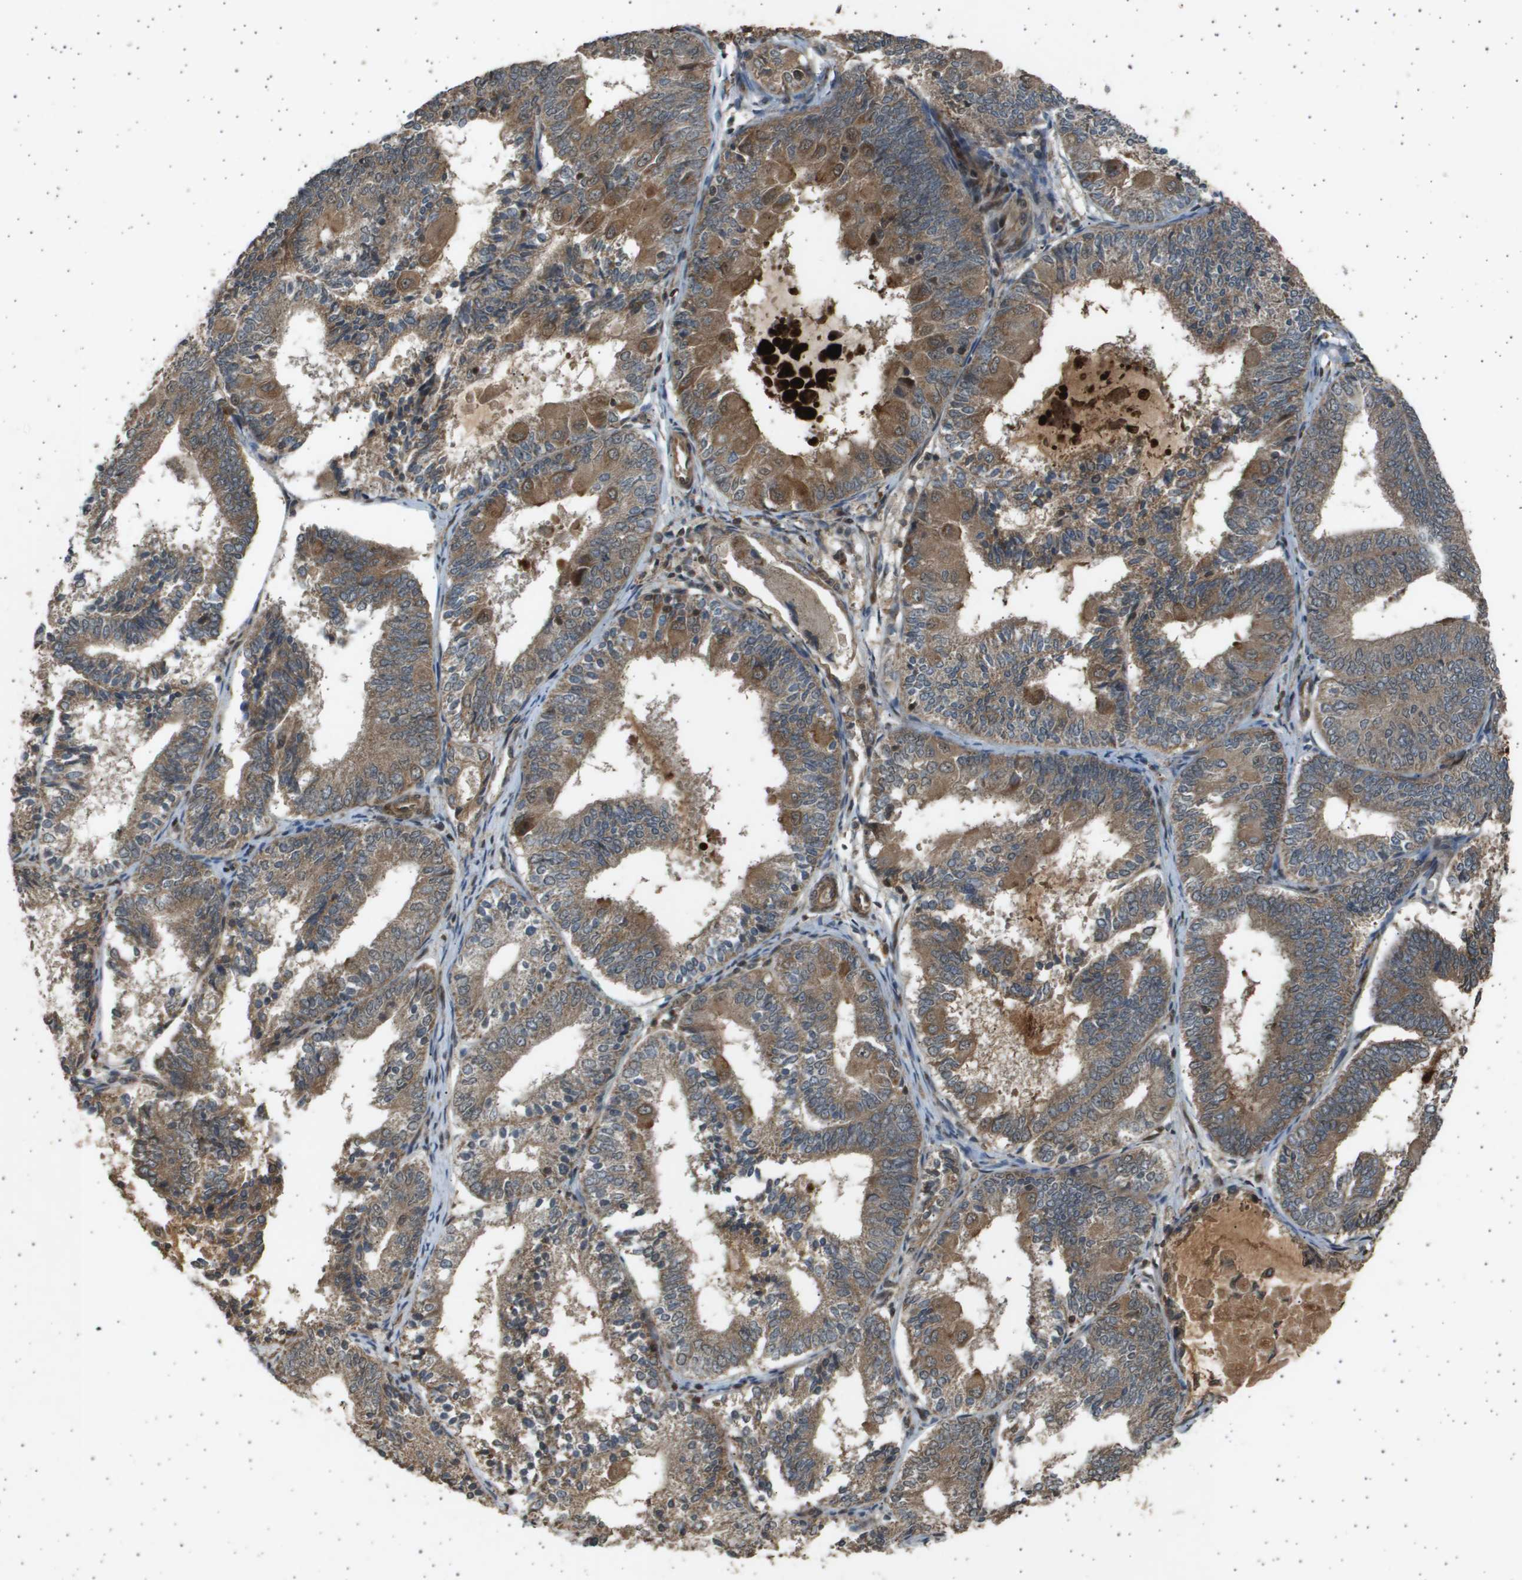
{"staining": {"intensity": "moderate", "quantity": ">75%", "location": "cytoplasmic/membranous"}, "tissue": "endometrial cancer", "cell_type": "Tumor cells", "image_type": "cancer", "snomed": [{"axis": "morphology", "description": "Adenocarcinoma, NOS"}, {"axis": "topography", "description": "Endometrium"}], "caption": "Moderate cytoplasmic/membranous positivity for a protein is appreciated in about >75% of tumor cells of endometrial adenocarcinoma using immunohistochemistry (IHC).", "gene": "TNRC6A", "patient": {"sex": "female", "age": 81}}